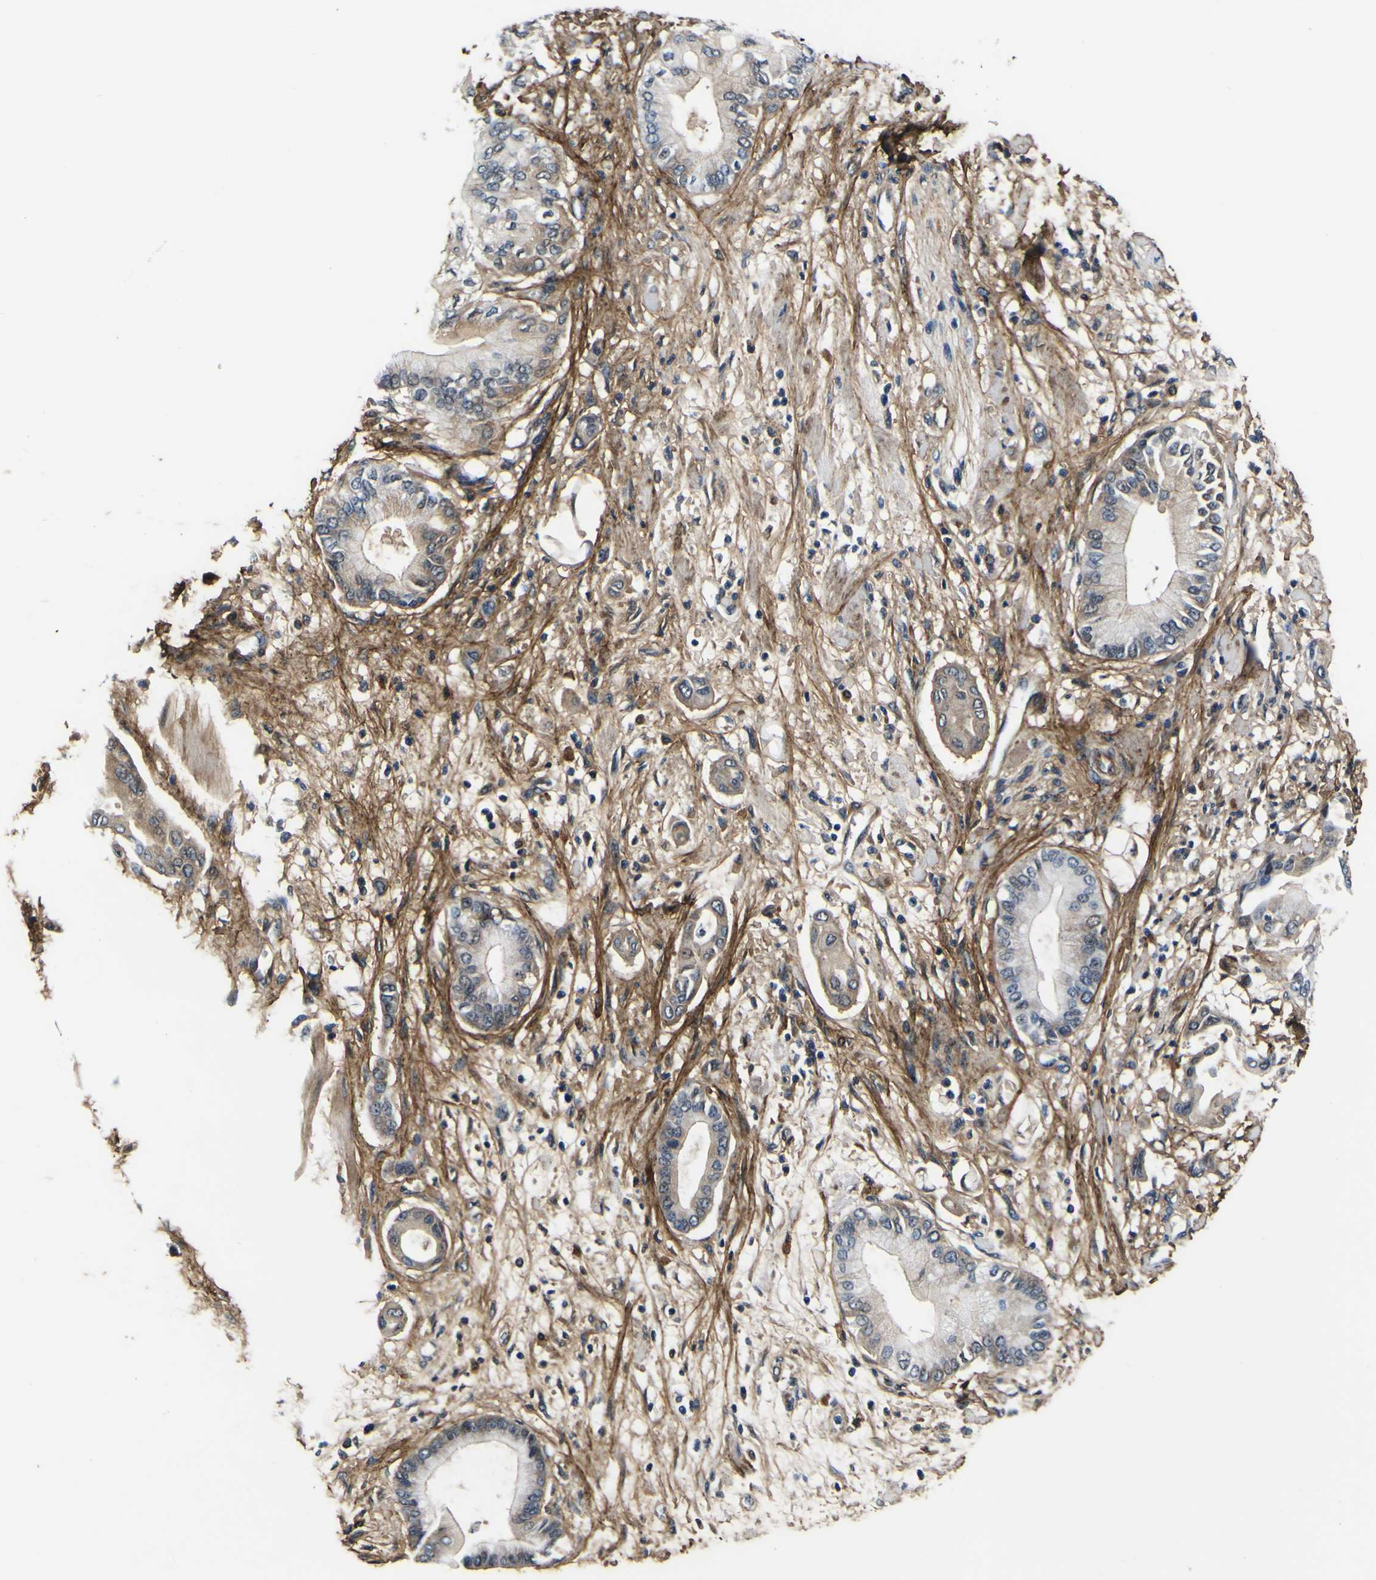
{"staining": {"intensity": "weak", "quantity": "25%-75%", "location": "cytoplasmic/membranous"}, "tissue": "pancreatic cancer", "cell_type": "Tumor cells", "image_type": "cancer", "snomed": [{"axis": "morphology", "description": "Adenocarcinoma, NOS"}, {"axis": "morphology", "description": "Adenocarcinoma, metastatic, NOS"}, {"axis": "topography", "description": "Lymph node"}, {"axis": "topography", "description": "Pancreas"}, {"axis": "topography", "description": "Duodenum"}], "caption": "DAB immunohistochemical staining of human pancreatic cancer displays weak cytoplasmic/membranous protein staining in about 25%-75% of tumor cells.", "gene": "POSTN", "patient": {"sex": "female", "age": 64}}